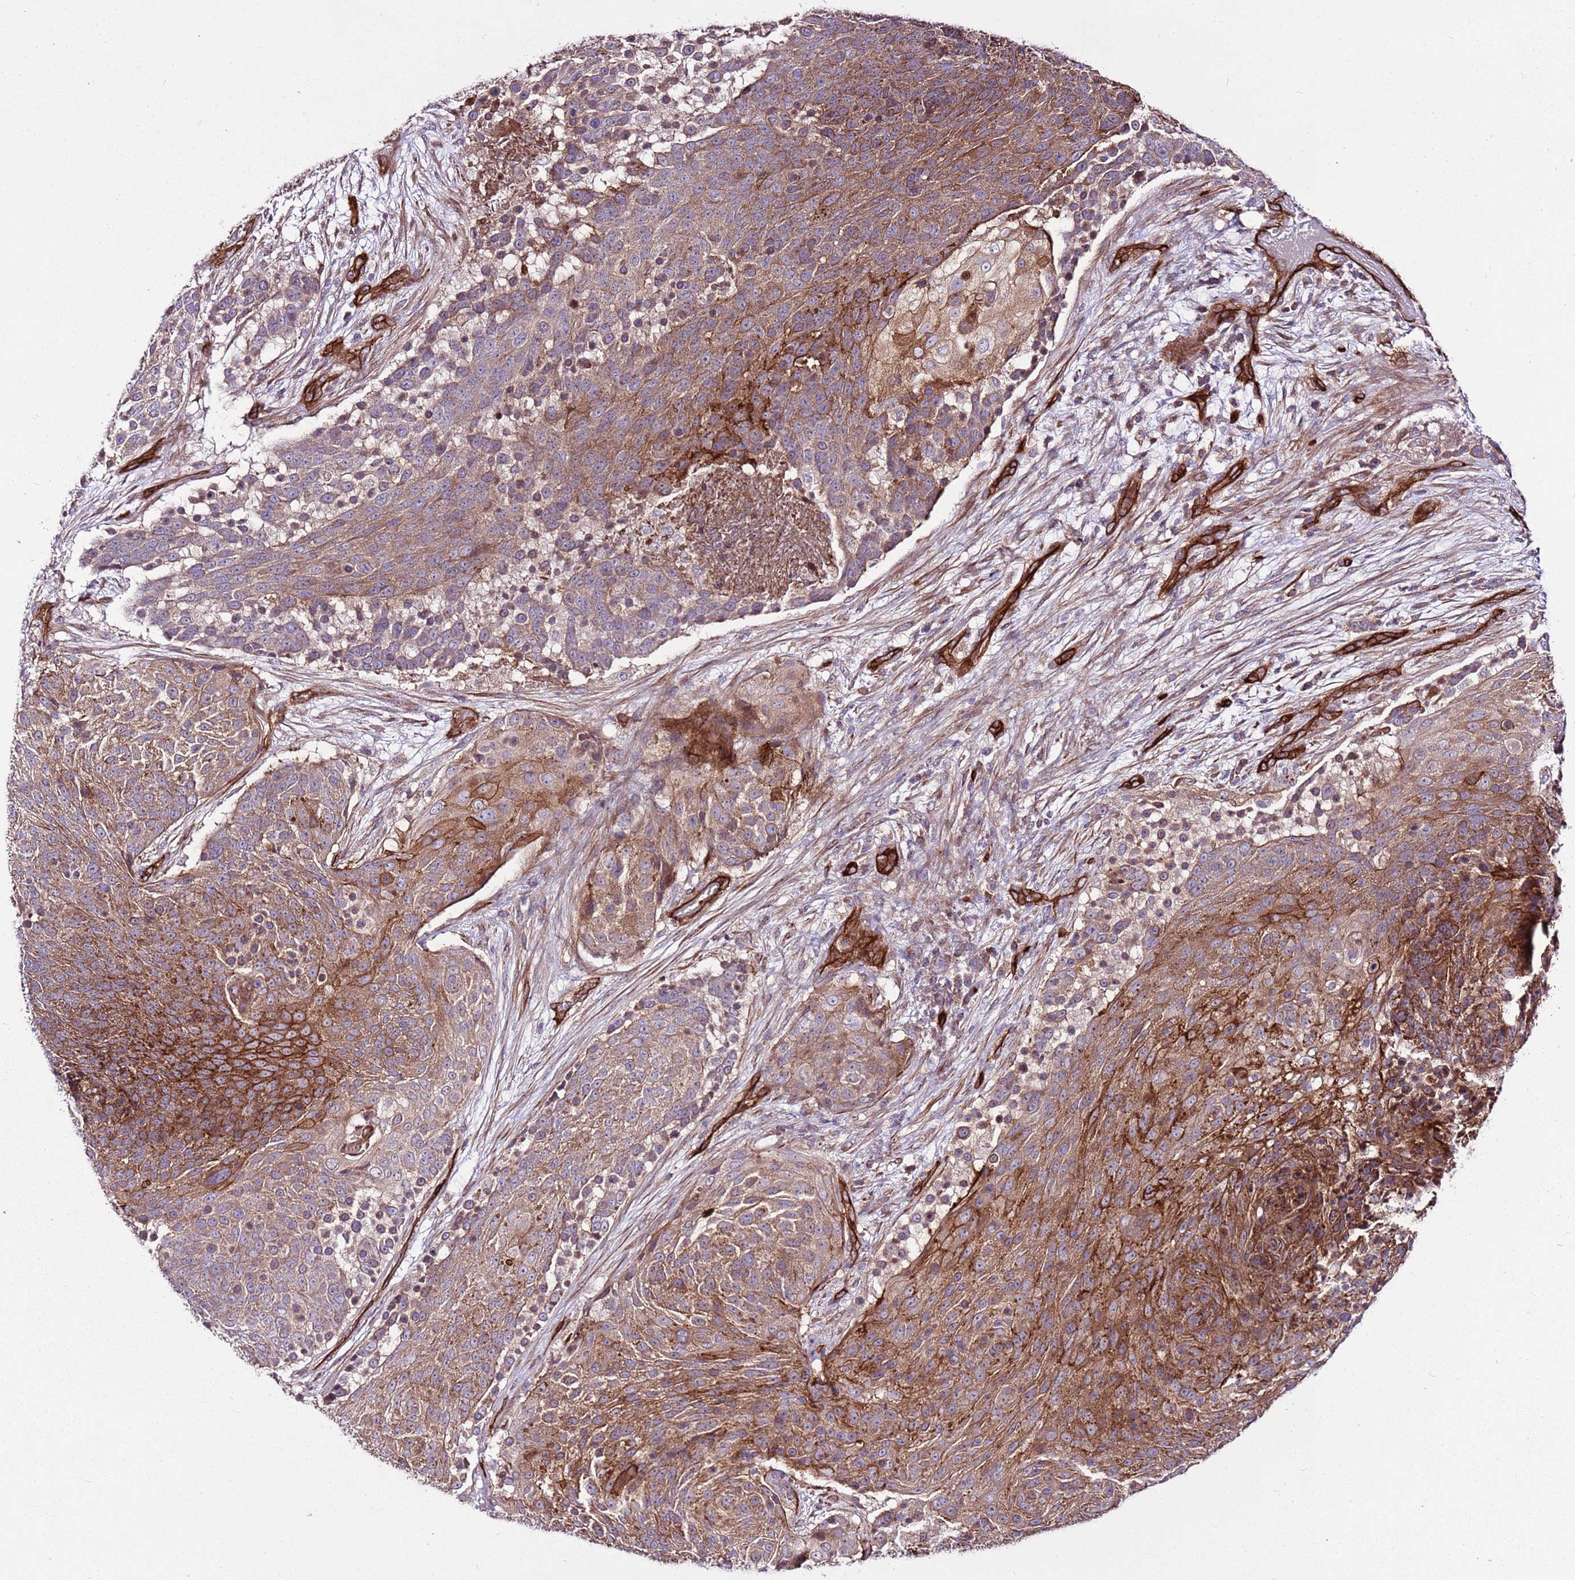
{"staining": {"intensity": "strong", "quantity": "25%-75%", "location": "cytoplasmic/membranous"}, "tissue": "urothelial cancer", "cell_type": "Tumor cells", "image_type": "cancer", "snomed": [{"axis": "morphology", "description": "Urothelial carcinoma, High grade"}, {"axis": "topography", "description": "Urinary bladder"}], "caption": "High-grade urothelial carcinoma stained for a protein reveals strong cytoplasmic/membranous positivity in tumor cells.", "gene": "ZNF827", "patient": {"sex": "female", "age": 63}}